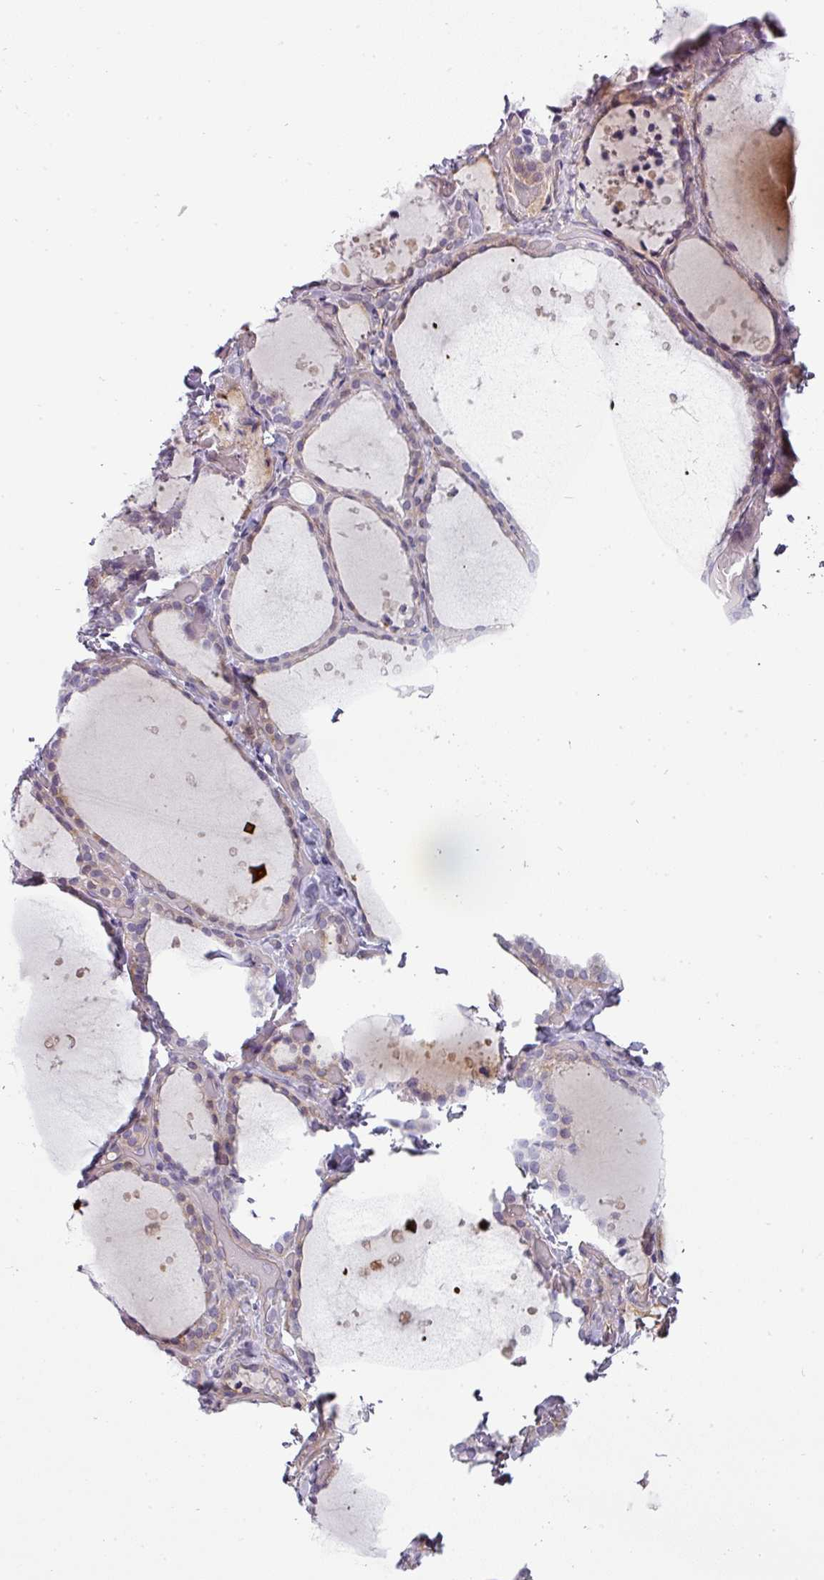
{"staining": {"intensity": "weak", "quantity": "25%-75%", "location": "cytoplasmic/membranous"}, "tissue": "thyroid gland", "cell_type": "Glandular cells", "image_type": "normal", "snomed": [{"axis": "morphology", "description": "Normal tissue, NOS"}, {"axis": "topography", "description": "Thyroid gland"}], "caption": "This image exhibits immunohistochemistry staining of benign thyroid gland, with low weak cytoplasmic/membranous positivity in approximately 25%-75% of glandular cells.", "gene": "CHRDL1", "patient": {"sex": "female", "age": 44}}